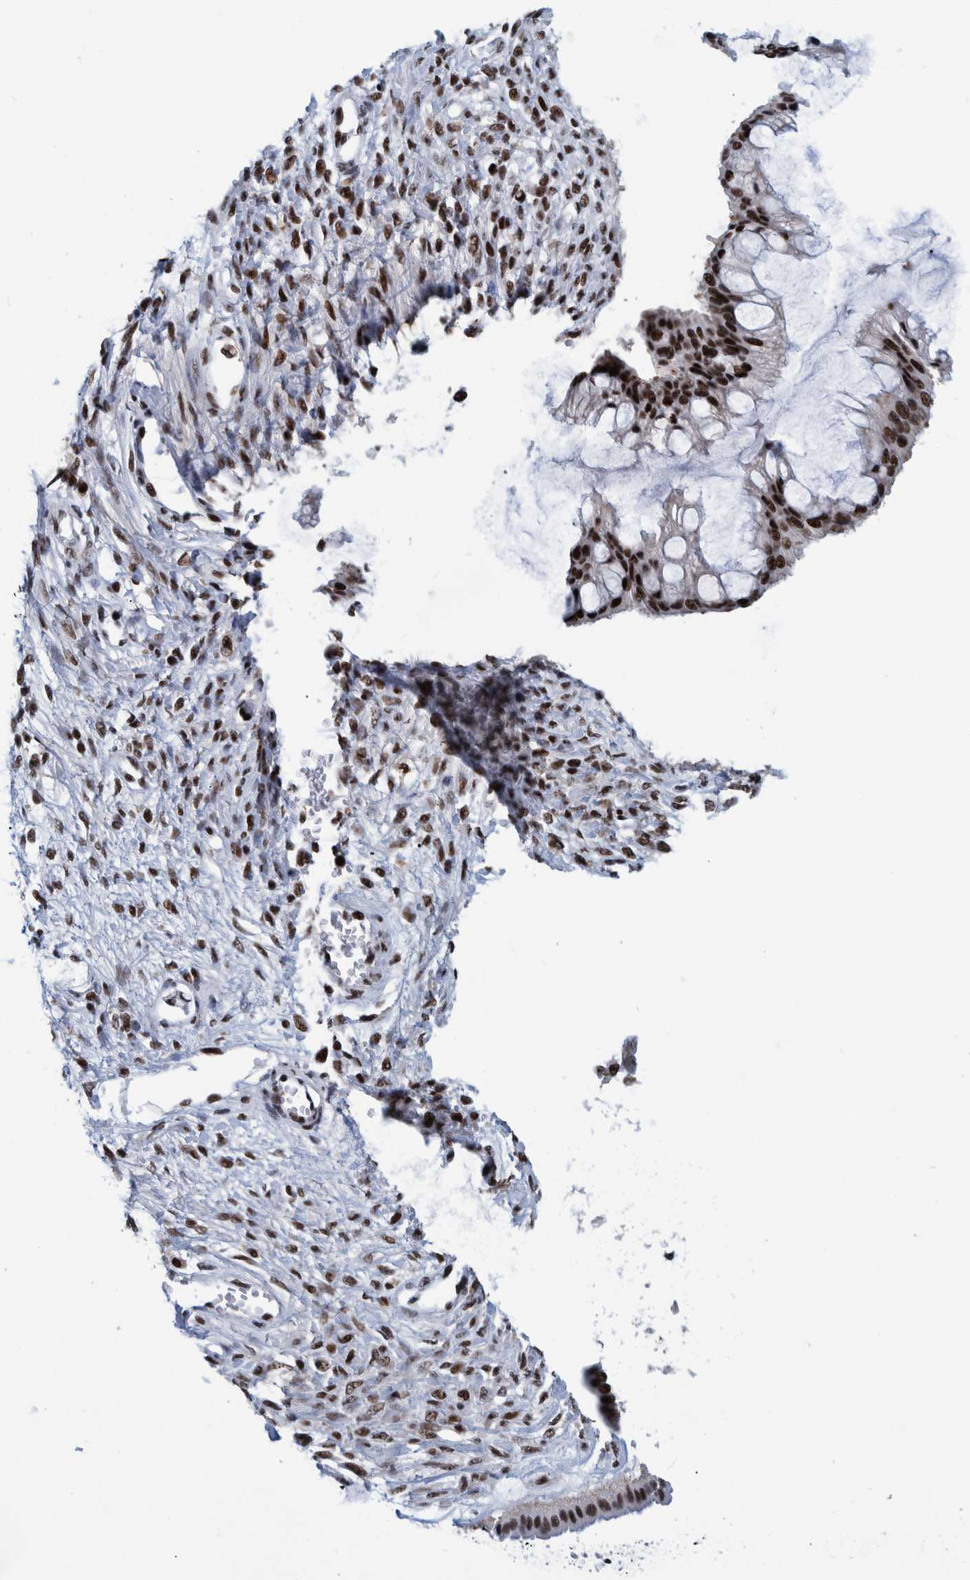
{"staining": {"intensity": "strong", "quantity": ">75%", "location": "nuclear"}, "tissue": "ovarian cancer", "cell_type": "Tumor cells", "image_type": "cancer", "snomed": [{"axis": "morphology", "description": "Cystadenocarcinoma, mucinous, NOS"}, {"axis": "topography", "description": "Ovary"}], "caption": "Ovarian cancer (mucinous cystadenocarcinoma) tissue shows strong nuclear staining in about >75% of tumor cells", "gene": "EFTUD2", "patient": {"sex": "female", "age": 73}}